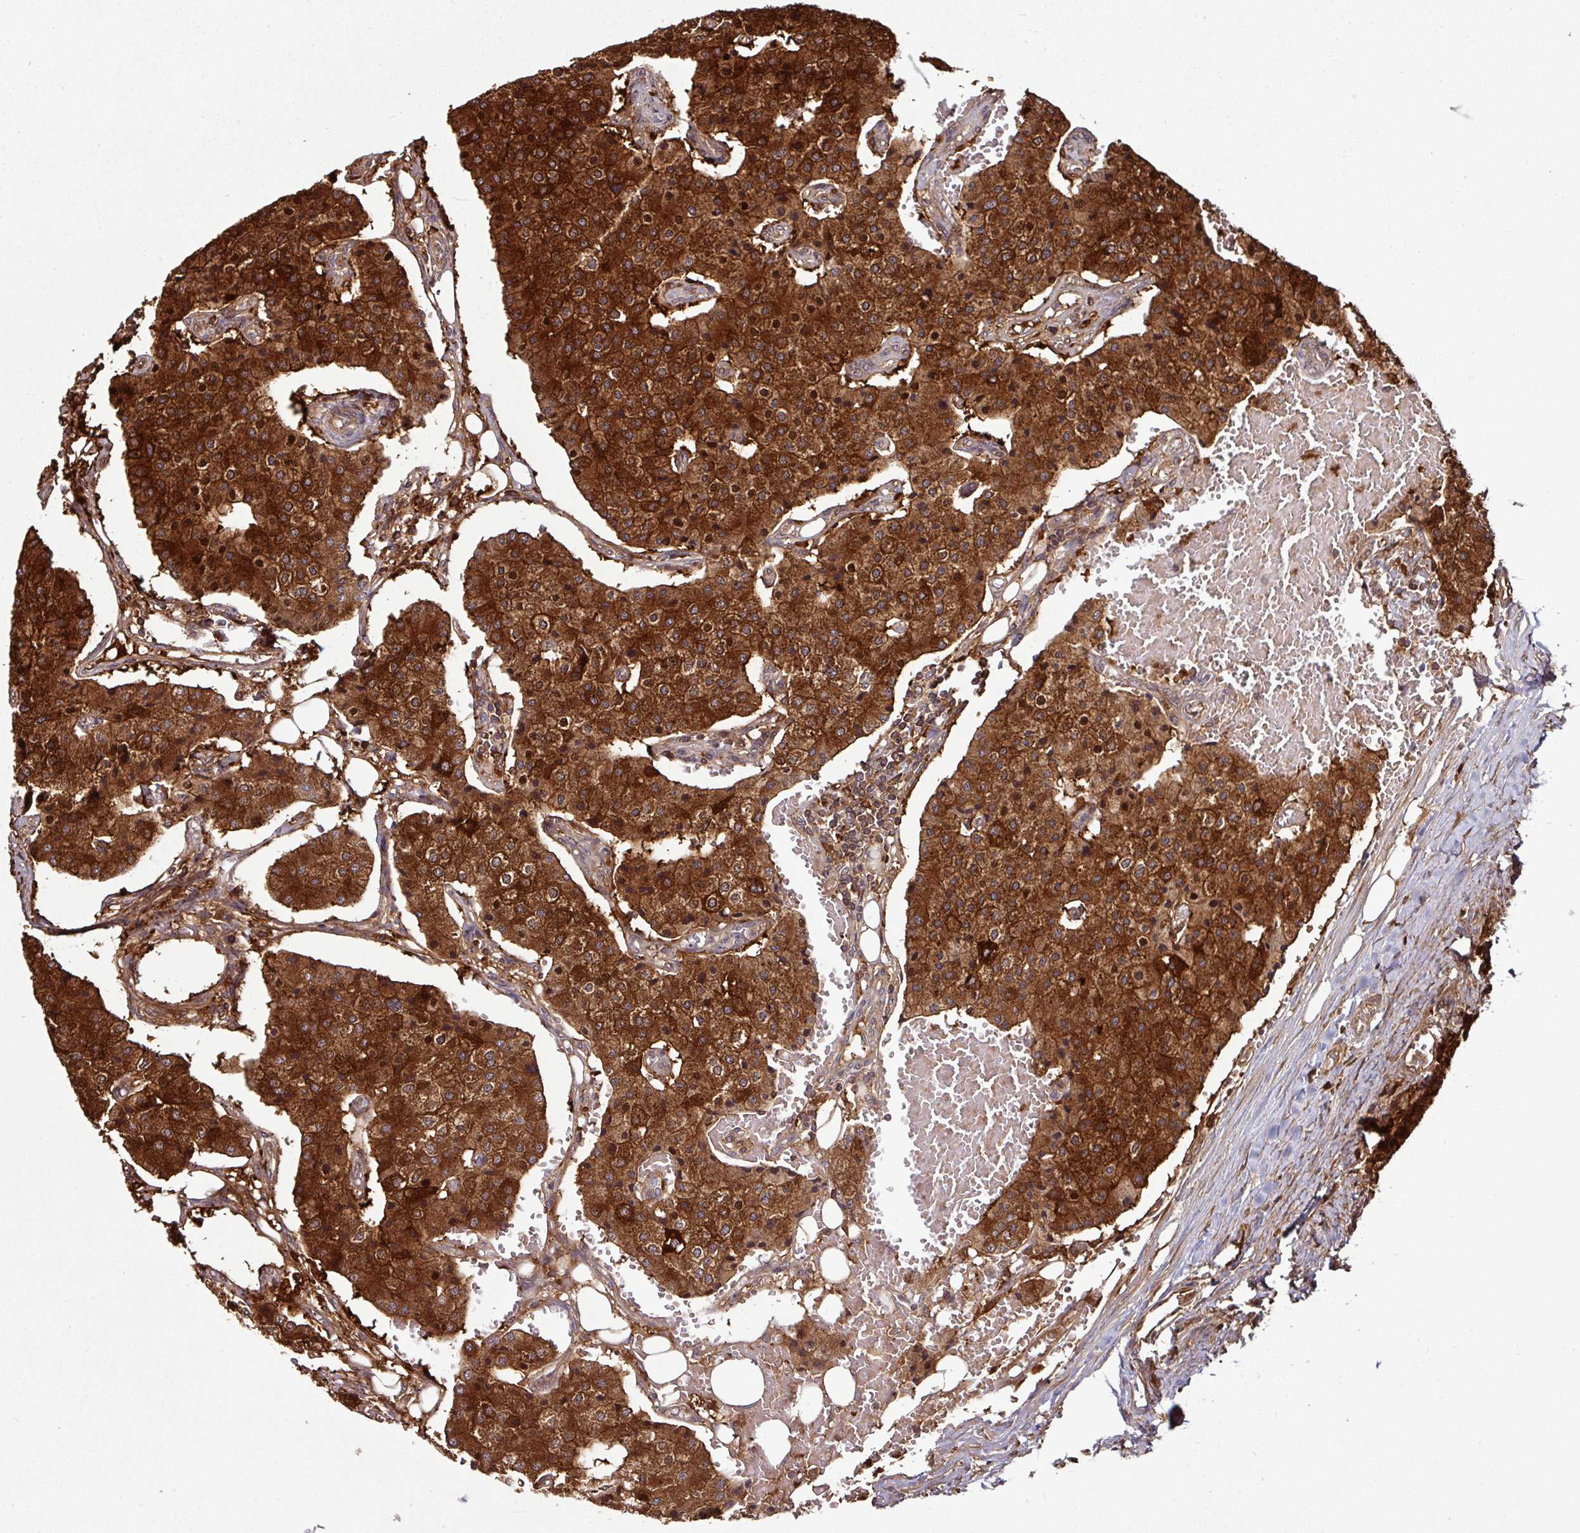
{"staining": {"intensity": "strong", "quantity": ">75%", "location": "cytoplasmic/membranous"}, "tissue": "carcinoid", "cell_type": "Tumor cells", "image_type": "cancer", "snomed": [{"axis": "morphology", "description": "Carcinoid, malignant, NOS"}, {"axis": "topography", "description": "Colon"}], "caption": "Carcinoid (malignant) was stained to show a protein in brown. There is high levels of strong cytoplasmic/membranous expression in approximately >75% of tumor cells.", "gene": "GNPDA1", "patient": {"sex": "female", "age": 52}}